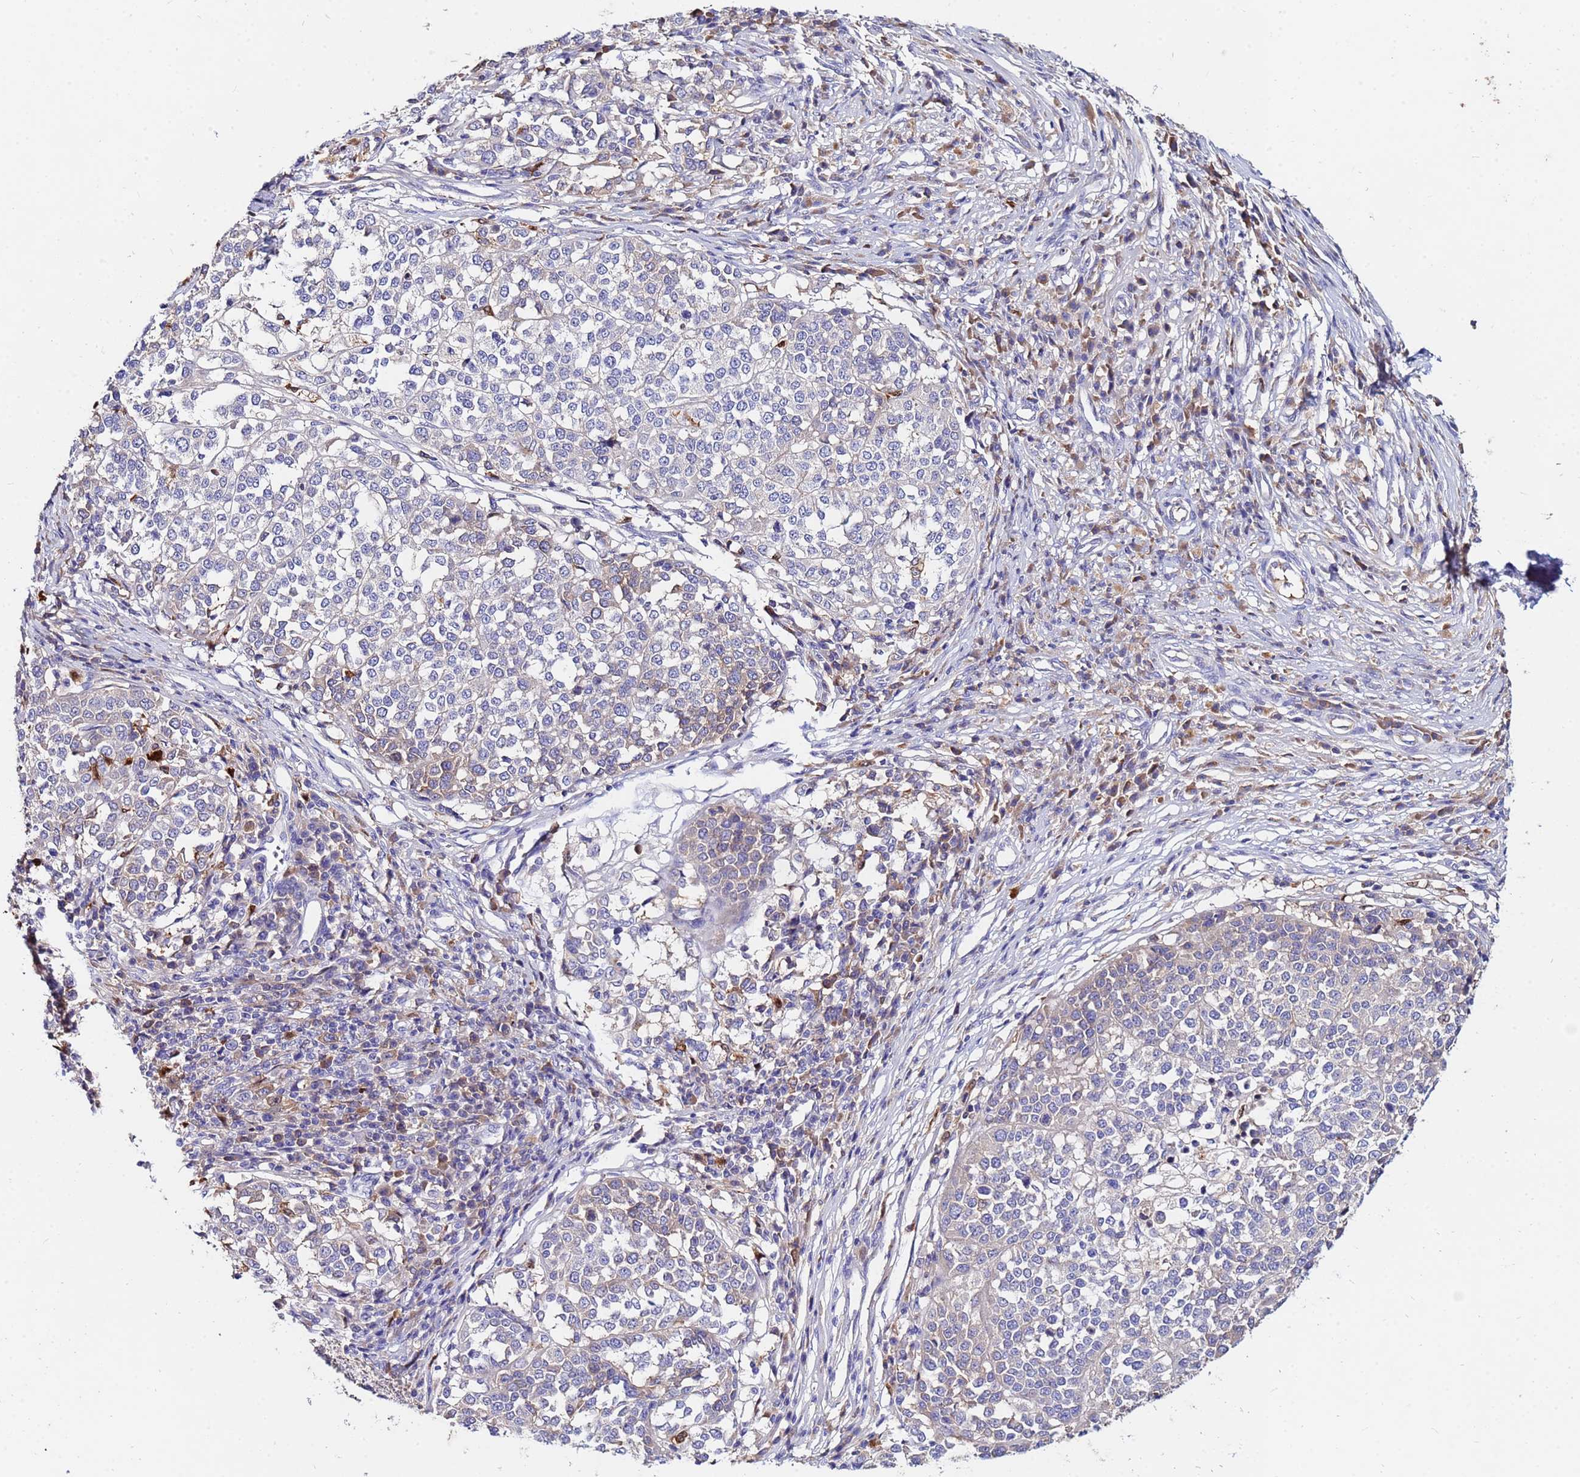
{"staining": {"intensity": "negative", "quantity": "none", "location": "none"}, "tissue": "melanoma", "cell_type": "Tumor cells", "image_type": "cancer", "snomed": [{"axis": "morphology", "description": "Malignant melanoma, Metastatic site"}, {"axis": "topography", "description": "Lymph node"}], "caption": "Melanoma was stained to show a protein in brown. There is no significant staining in tumor cells. The staining is performed using DAB (3,3'-diaminobenzidine) brown chromogen with nuclei counter-stained in using hematoxylin.", "gene": "TUBAL3", "patient": {"sex": "male", "age": 44}}